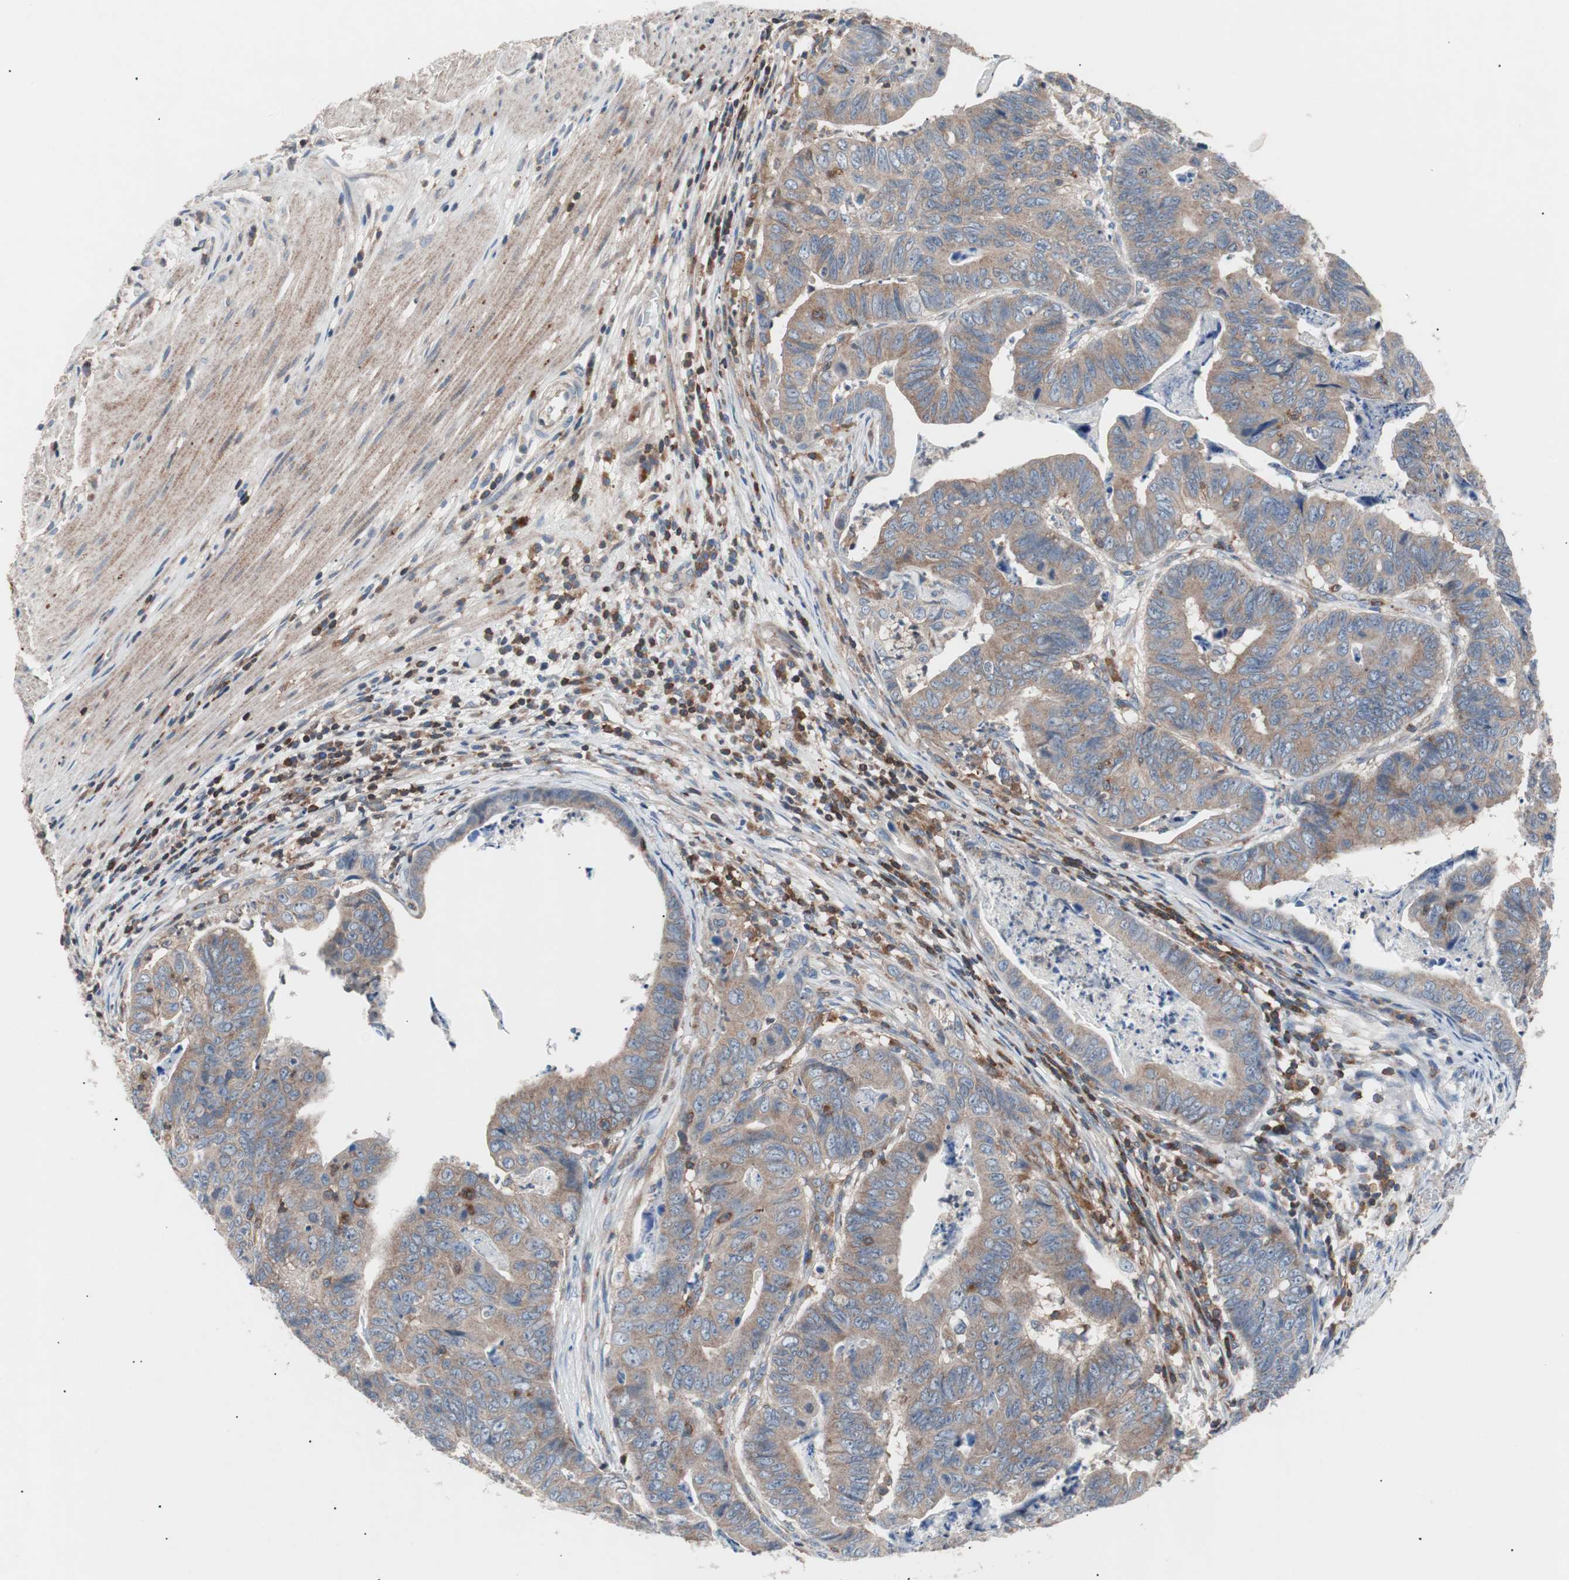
{"staining": {"intensity": "moderate", "quantity": ">75%", "location": "cytoplasmic/membranous"}, "tissue": "stomach cancer", "cell_type": "Tumor cells", "image_type": "cancer", "snomed": [{"axis": "morphology", "description": "Adenocarcinoma, NOS"}, {"axis": "topography", "description": "Stomach, lower"}], "caption": "Tumor cells reveal moderate cytoplasmic/membranous staining in approximately >75% of cells in stomach cancer. The protein of interest is stained brown, and the nuclei are stained in blue (DAB IHC with brightfield microscopy, high magnification).", "gene": "PIK3R1", "patient": {"sex": "male", "age": 77}}